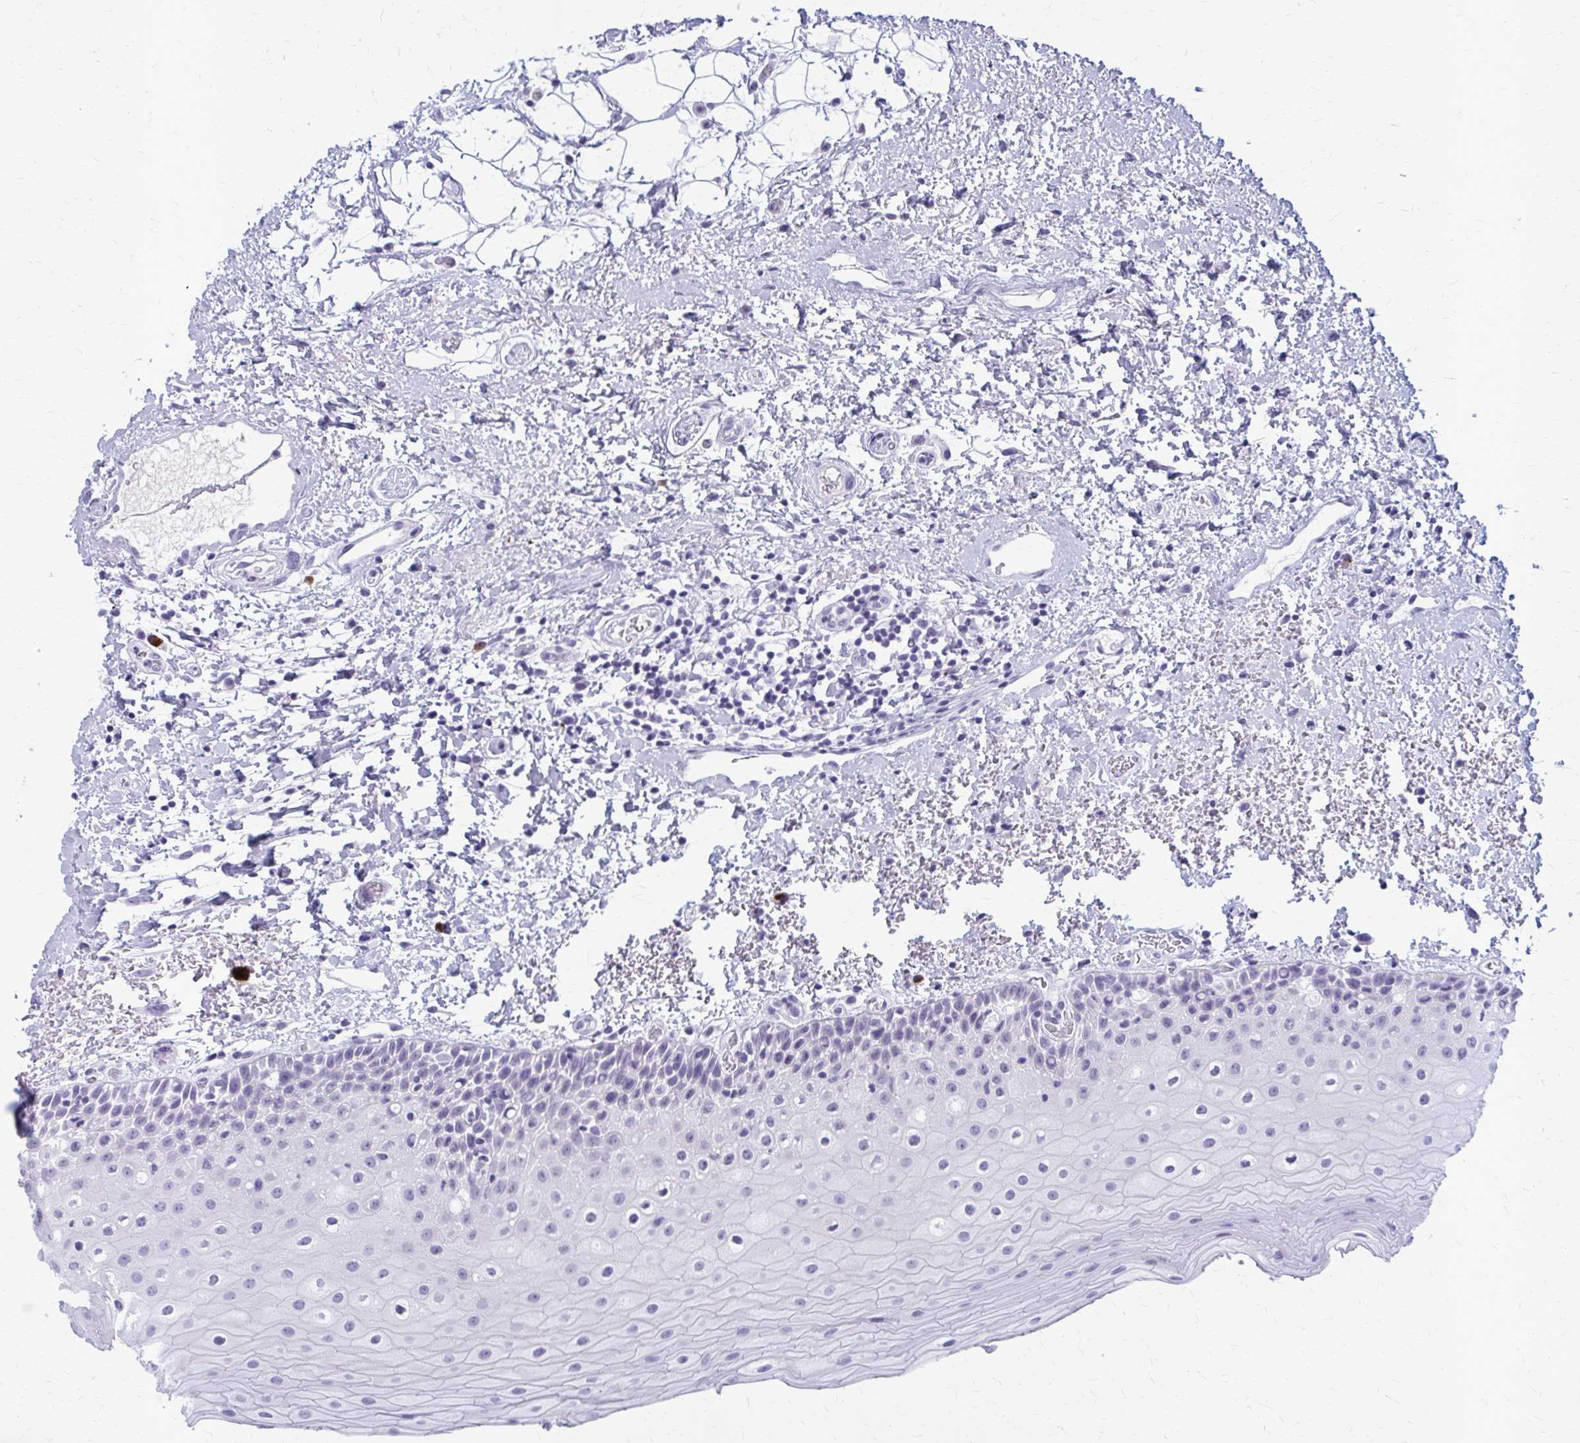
{"staining": {"intensity": "negative", "quantity": "none", "location": "none"}, "tissue": "oral mucosa", "cell_type": "Squamous epithelial cells", "image_type": "normal", "snomed": [{"axis": "morphology", "description": "Normal tissue, NOS"}, {"axis": "topography", "description": "Oral tissue"}], "caption": "Immunohistochemistry of normal human oral mucosa displays no staining in squamous epithelial cells.", "gene": "ZDHHC7", "patient": {"sex": "female", "age": 82}}